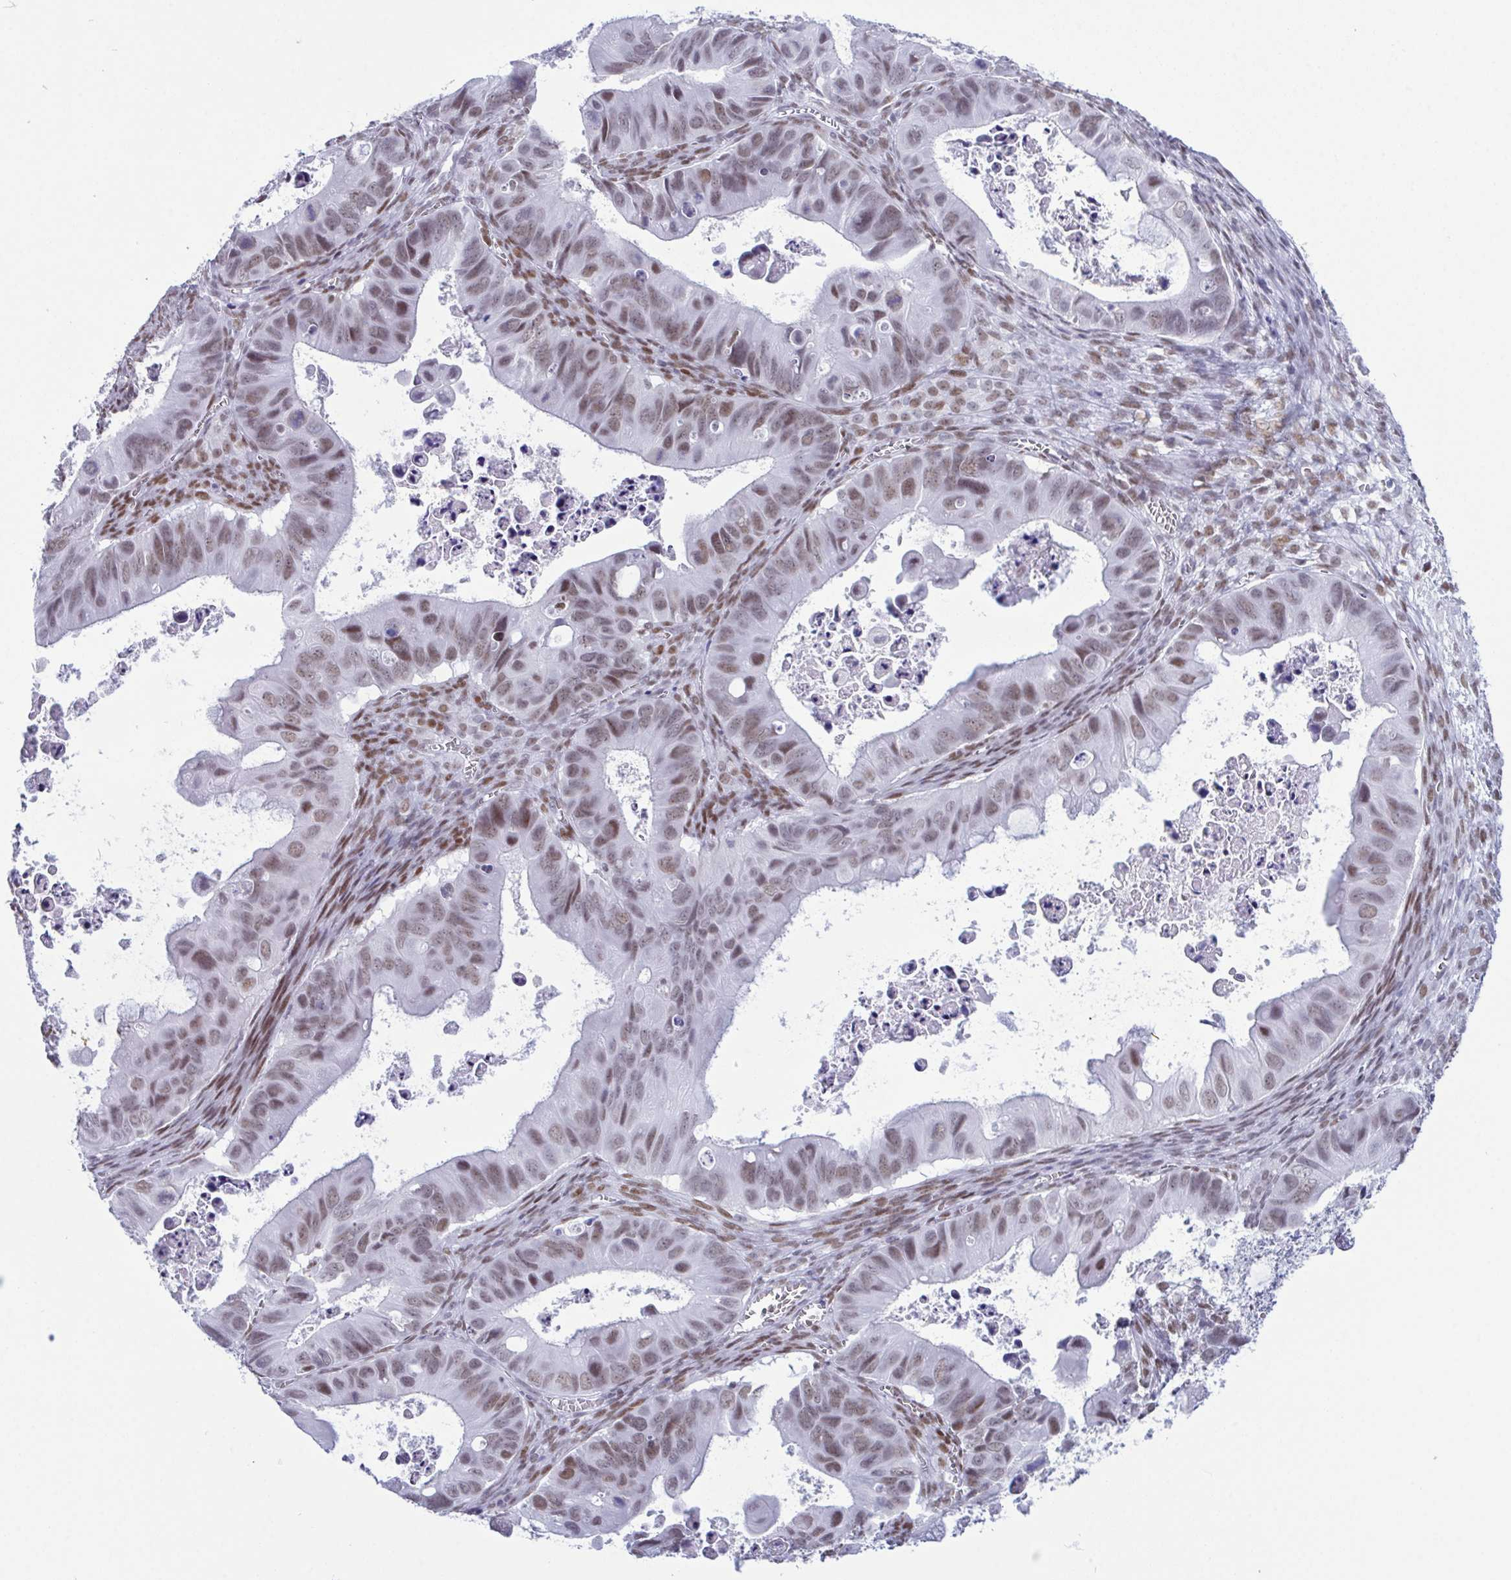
{"staining": {"intensity": "moderate", "quantity": "25%-75%", "location": "nuclear"}, "tissue": "ovarian cancer", "cell_type": "Tumor cells", "image_type": "cancer", "snomed": [{"axis": "morphology", "description": "Cystadenocarcinoma, mucinous, NOS"}, {"axis": "topography", "description": "Ovary"}], "caption": "Moderate nuclear staining for a protein is appreciated in approximately 25%-75% of tumor cells of ovarian cancer (mucinous cystadenocarcinoma) using immunohistochemistry.", "gene": "SUGP2", "patient": {"sex": "female", "age": 64}}